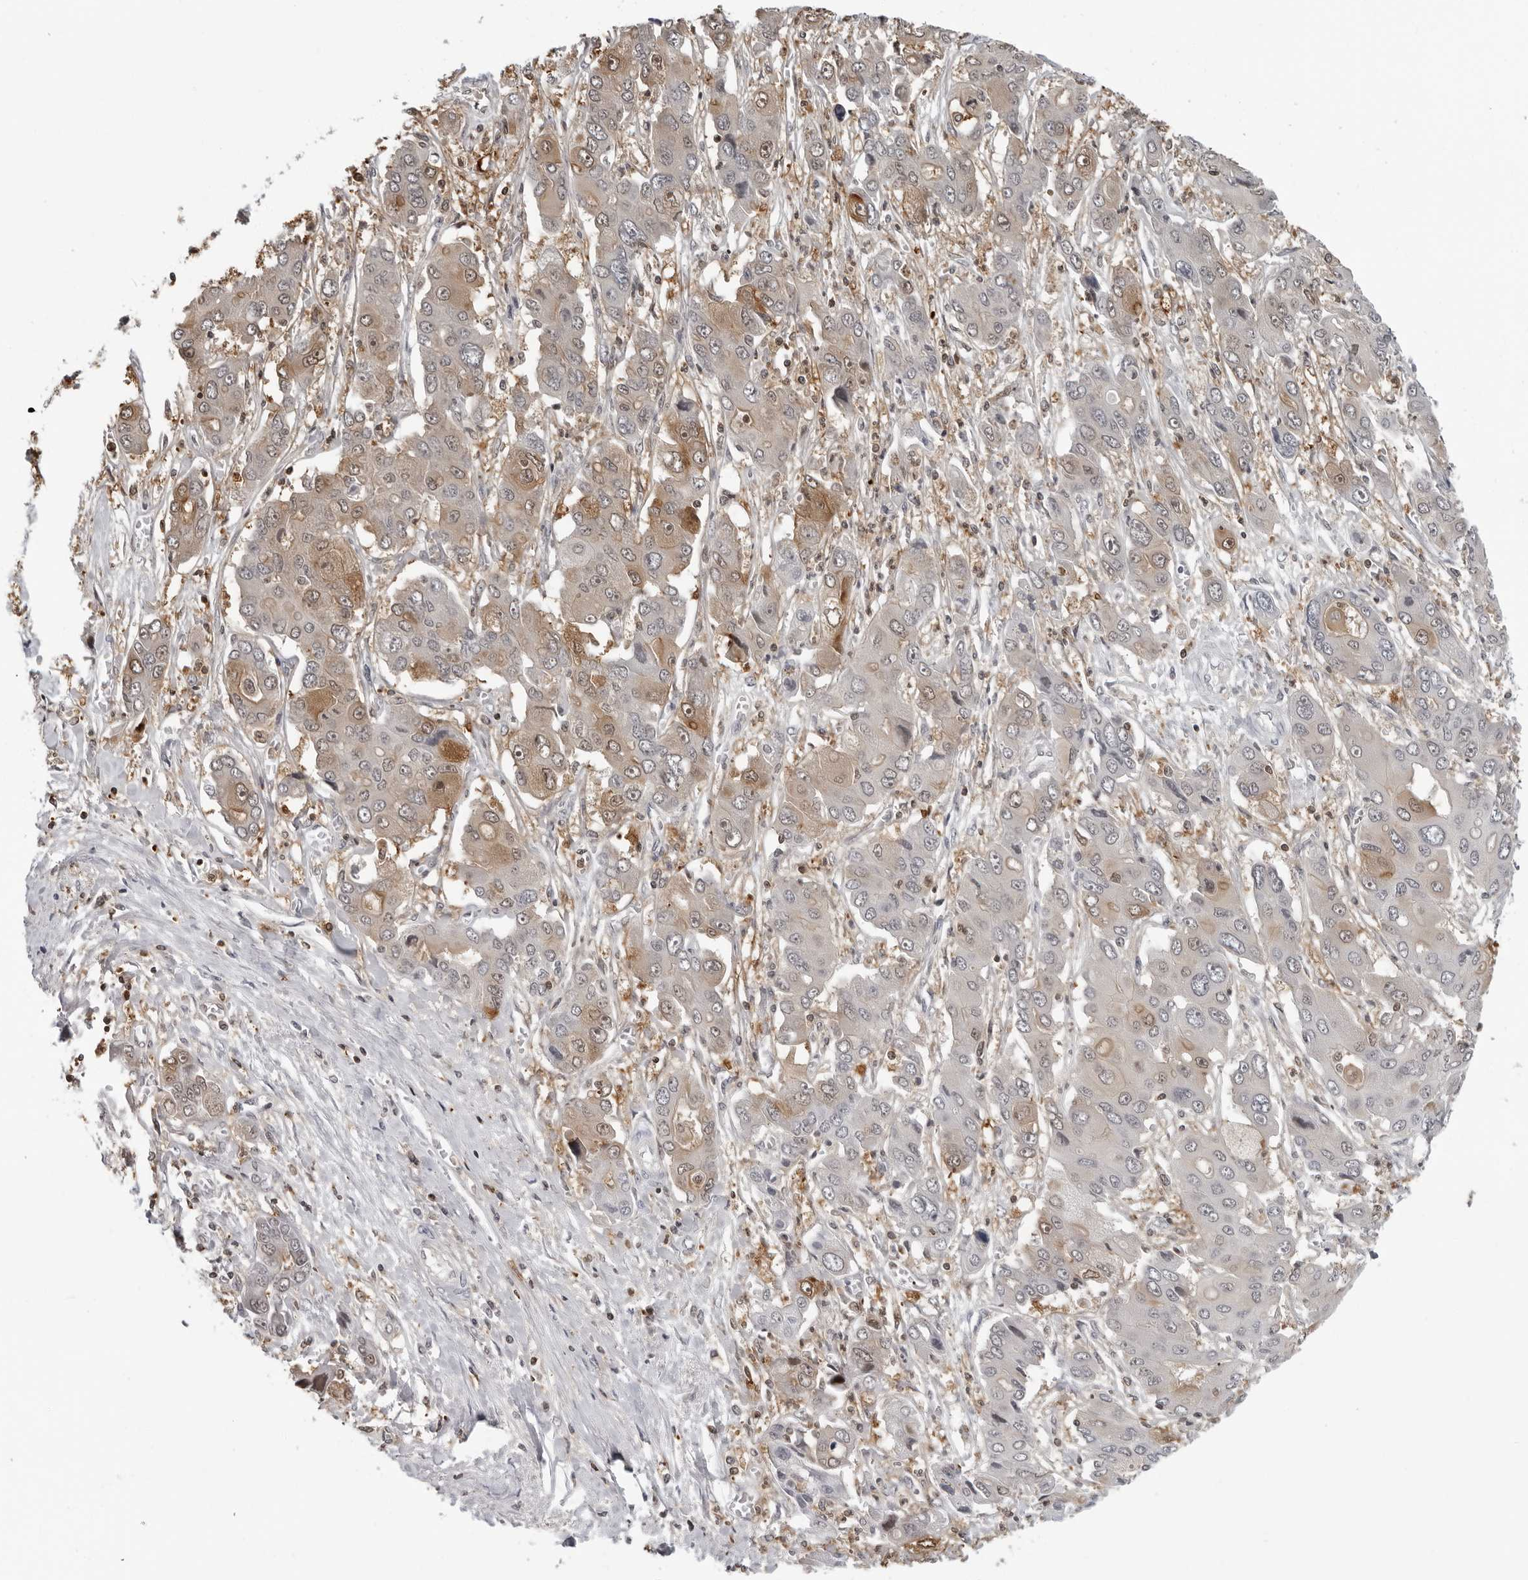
{"staining": {"intensity": "moderate", "quantity": "25%-75%", "location": "cytoplasmic/membranous"}, "tissue": "liver cancer", "cell_type": "Tumor cells", "image_type": "cancer", "snomed": [{"axis": "morphology", "description": "Cholangiocarcinoma"}, {"axis": "topography", "description": "Liver"}], "caption": "DAB immunohistochemical staining of human liver cholangiocarcinoma reveals moderate cytoplasmic/membranous protein staining in approximately 25%-75% of tumor cells.", "gene": "HSPH1", "patient": {"sex": "male", "age": 67}}